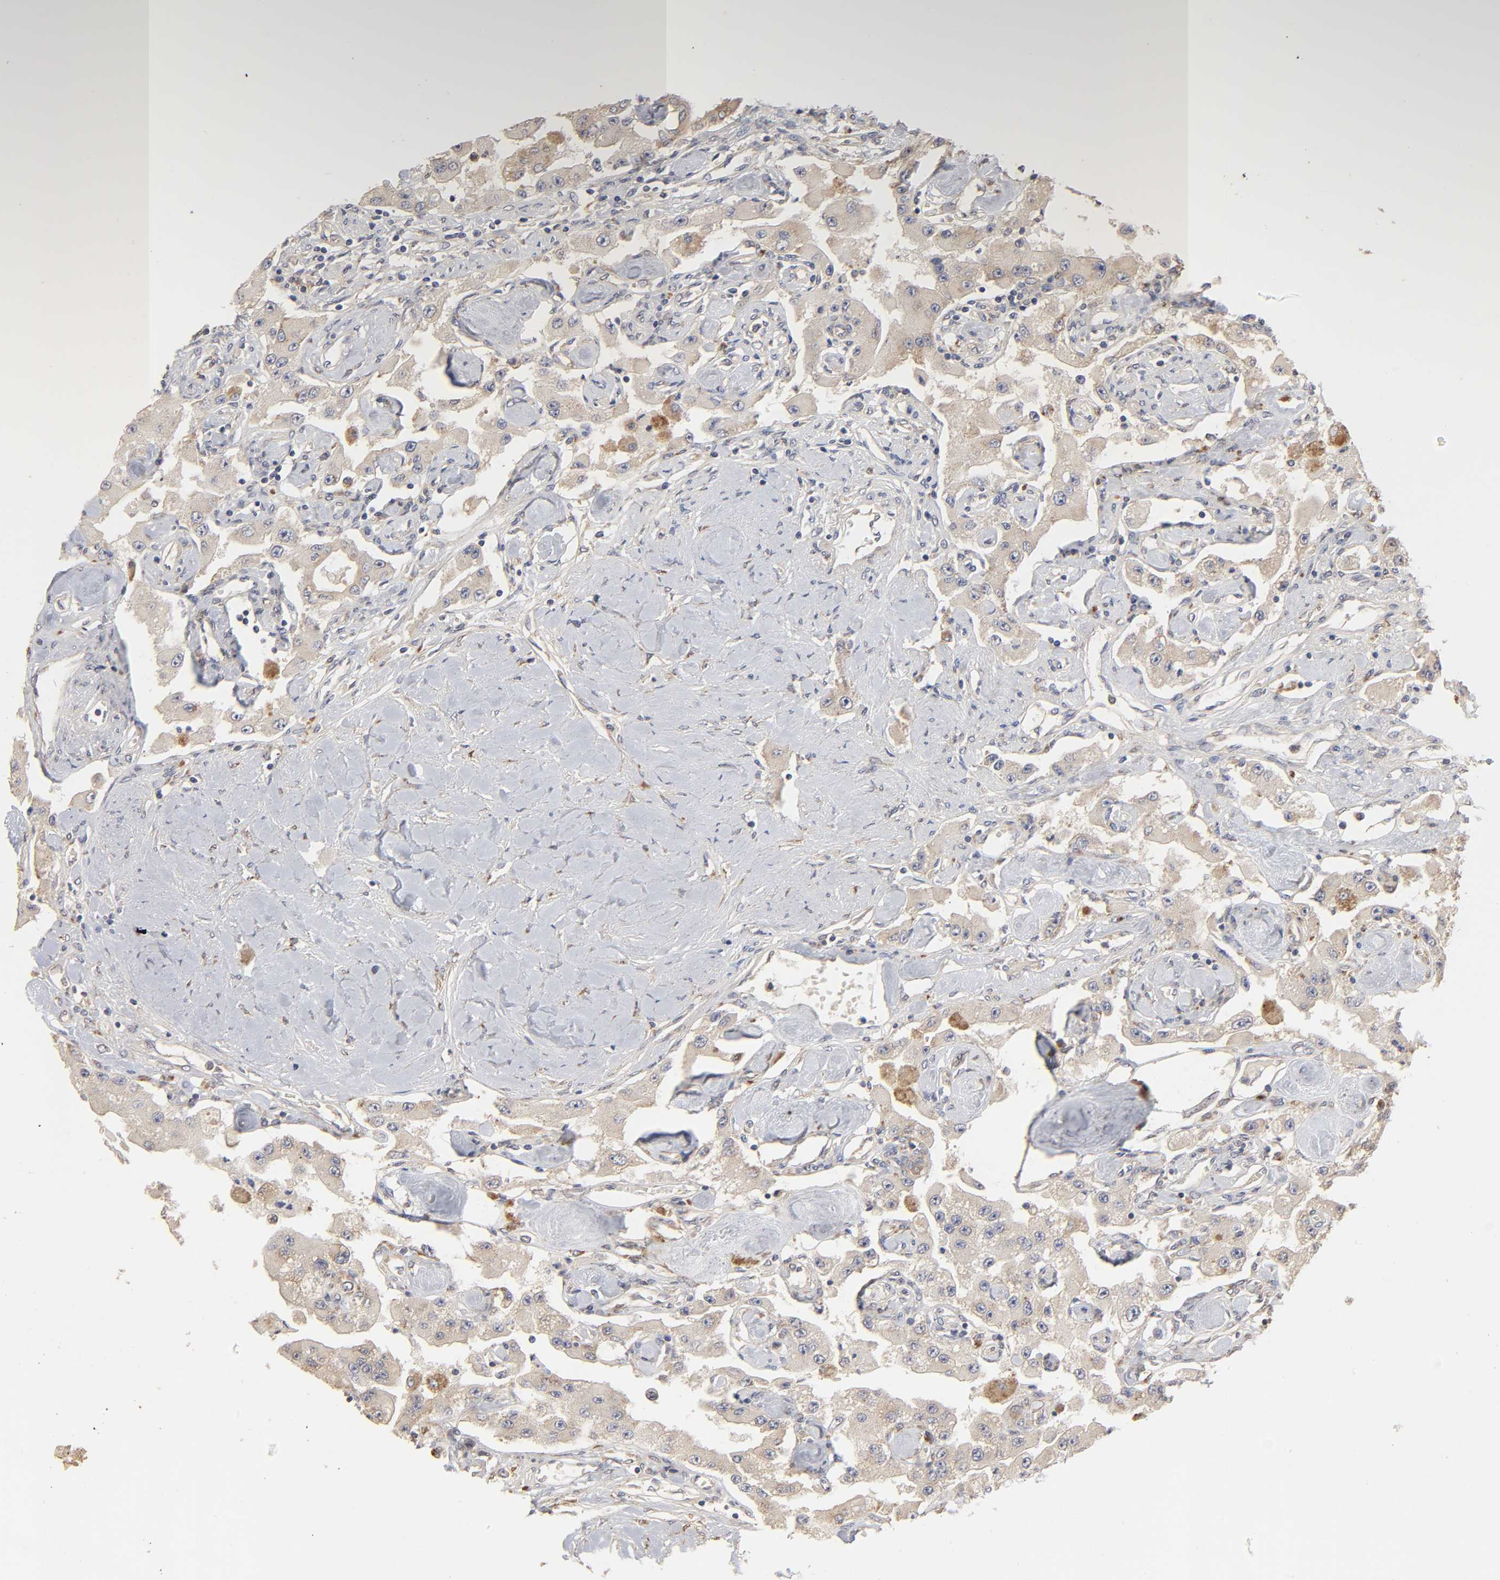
{"staining": {"intensity": "weak", "quantity": ">75%", "location": "cytoplasmic/membranous"}, "tissue": "carcinoid", "cell_type": "Tumor cells", "image_type": "cancer", "snomed": [{"axis": "morphology", "description": "Carcinoid, malignant, NOS"}, {"axis": "topography", "description": "Pancreas"}], "caption": "A photomicrograph of human carcinoid stained for a protein displays weak cytoplasmic/membranous brown staining in tumor cells.", "gene": "EIF4G2", "patient": {"sex": "male", "age": 41}}